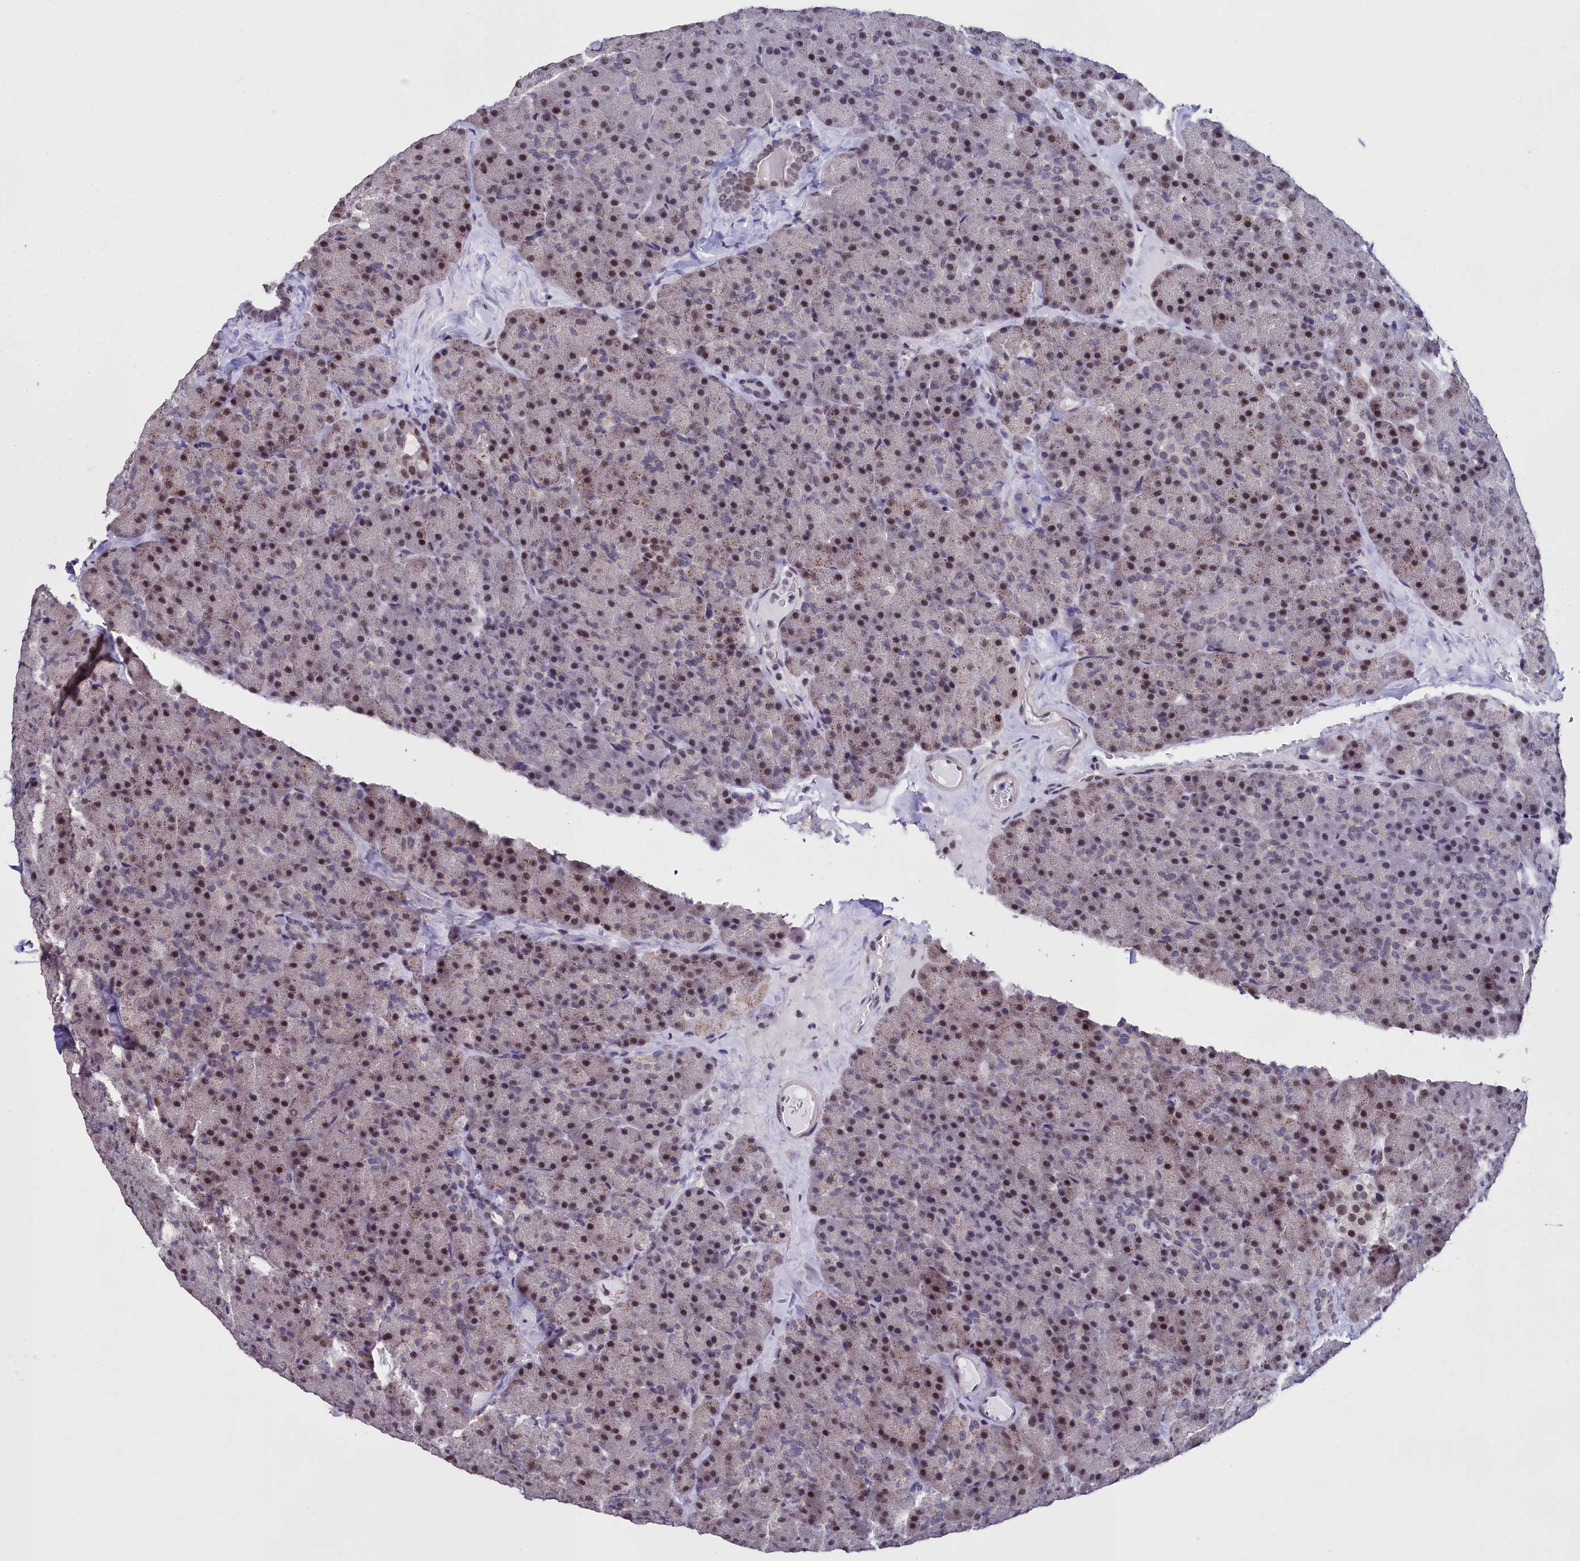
{"staining": {"intensity": "moderate", "quantity": ">75%", "location": "nuclear"}, "tissue": "pancreas", "cell_type": "Exocrine glandular cells", "image_type": "normal", "snomed": [{"axis": "morphology", "description": "Normal tissue, NOS"}, {"axis": "topography", "description": "Pancreas"}], "caption": "Exocrine glandular cells display moderate nuclear expression in approximately >75% of cells in benign pancreas. (DAB IHC, brown staining for protein, blue staining for nuclei).", "gene": "CCDC97", "patient": {"sex": "male", "age": 36}}